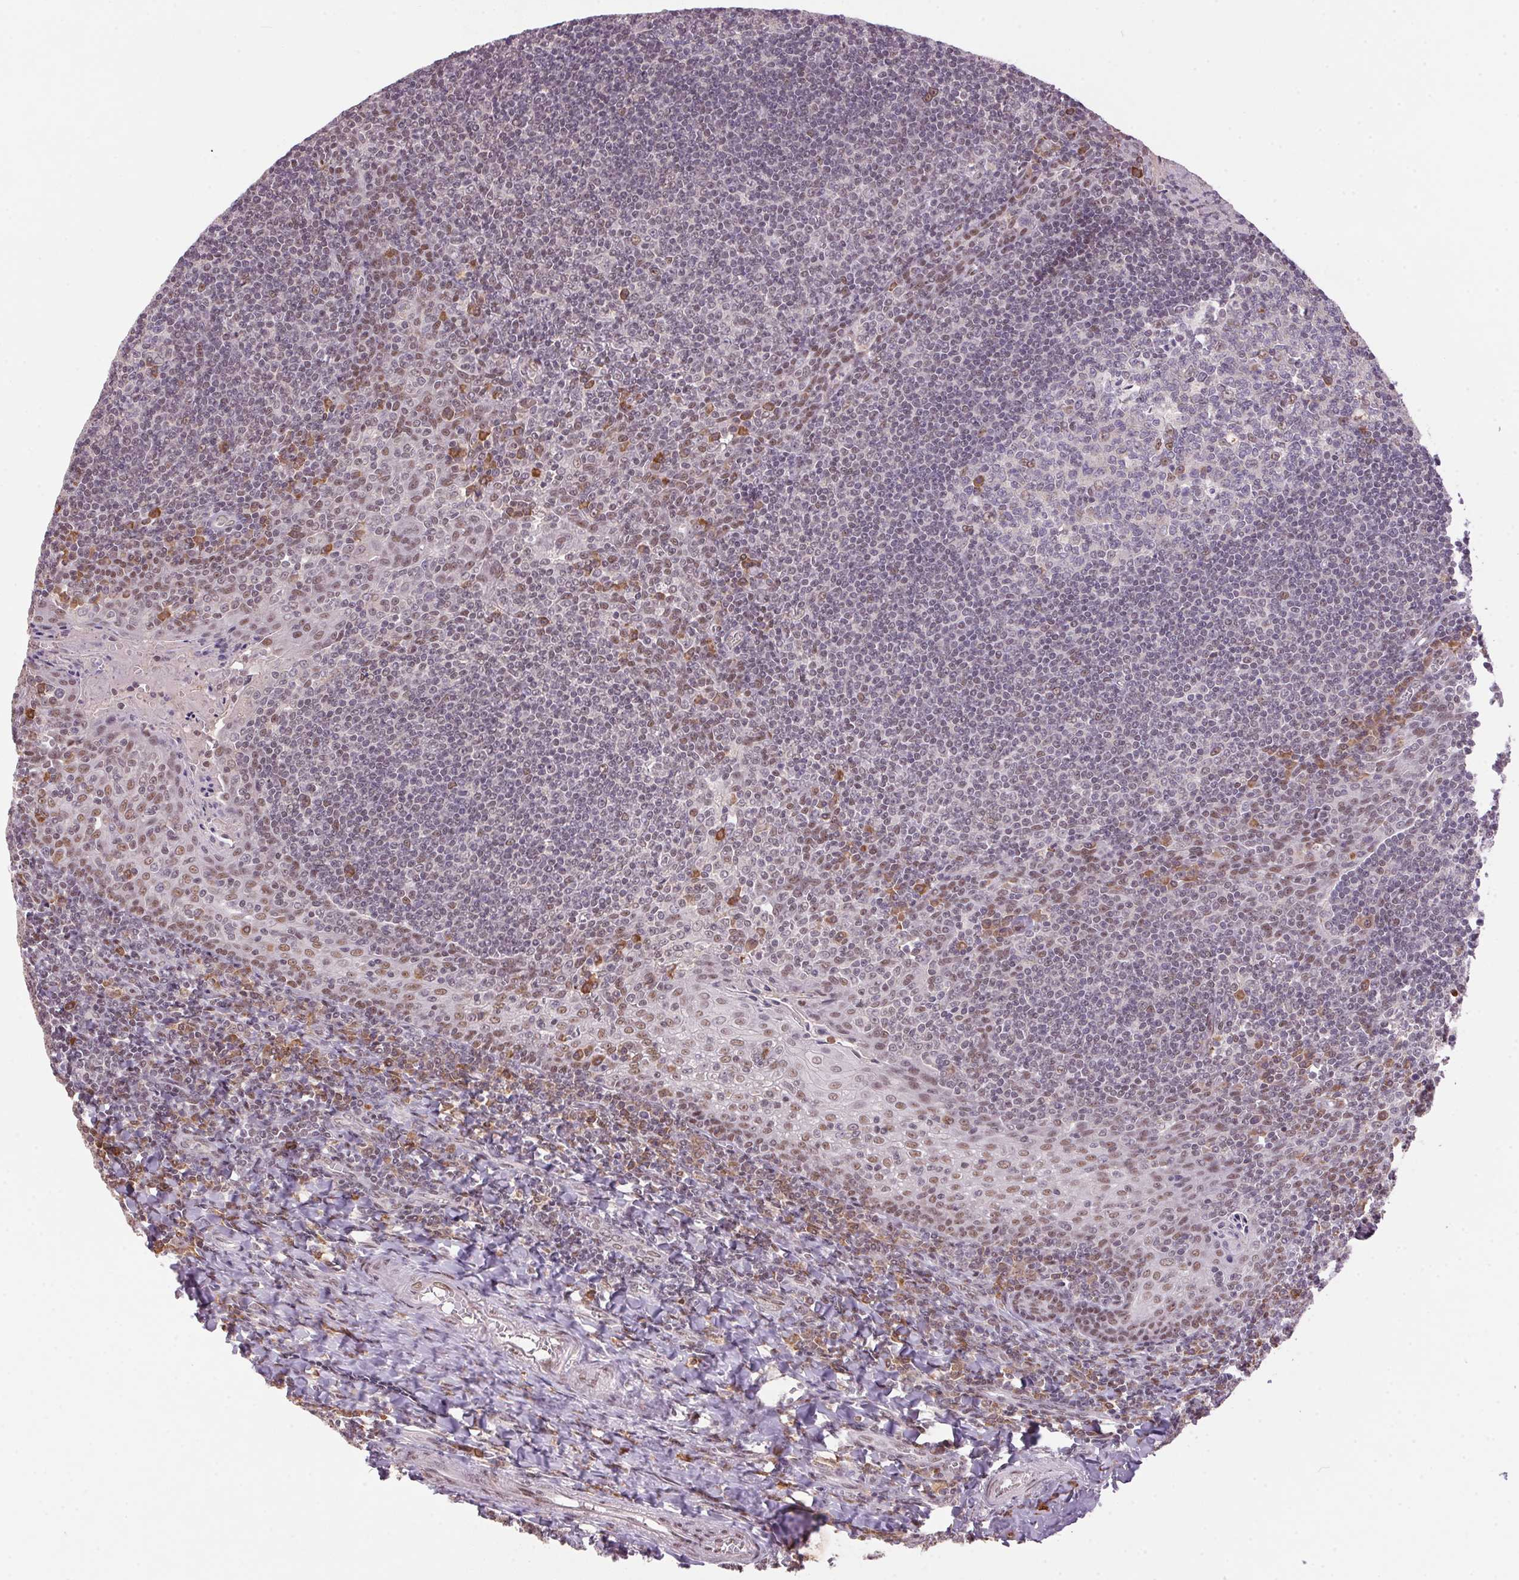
{"staining": {"intensity": "moderate", "quantity": "<25%", "location": "cytoplasmic/membranous"}, "tissue": "tonsil", "cell_type": "Germinal center cells", "image_type": "normal", "snomed": [{"axis": "morphology", "description": "Normal tissue, NOS"}, {"axis": "morphology", "description": "Inflammation, NOS"}, {"axis": "topography", "description": "Tonsil"}], "caption": "Germinal center cells reveal low levels of moderate cytoplasmic/membranous expression in approximately <25% of cells in normal tonsil. (DAB = brown stain, brightfield microscopy at high magnification).", "gene": "ZBTB4", "patient": {"sex": "female", "age": 31}}